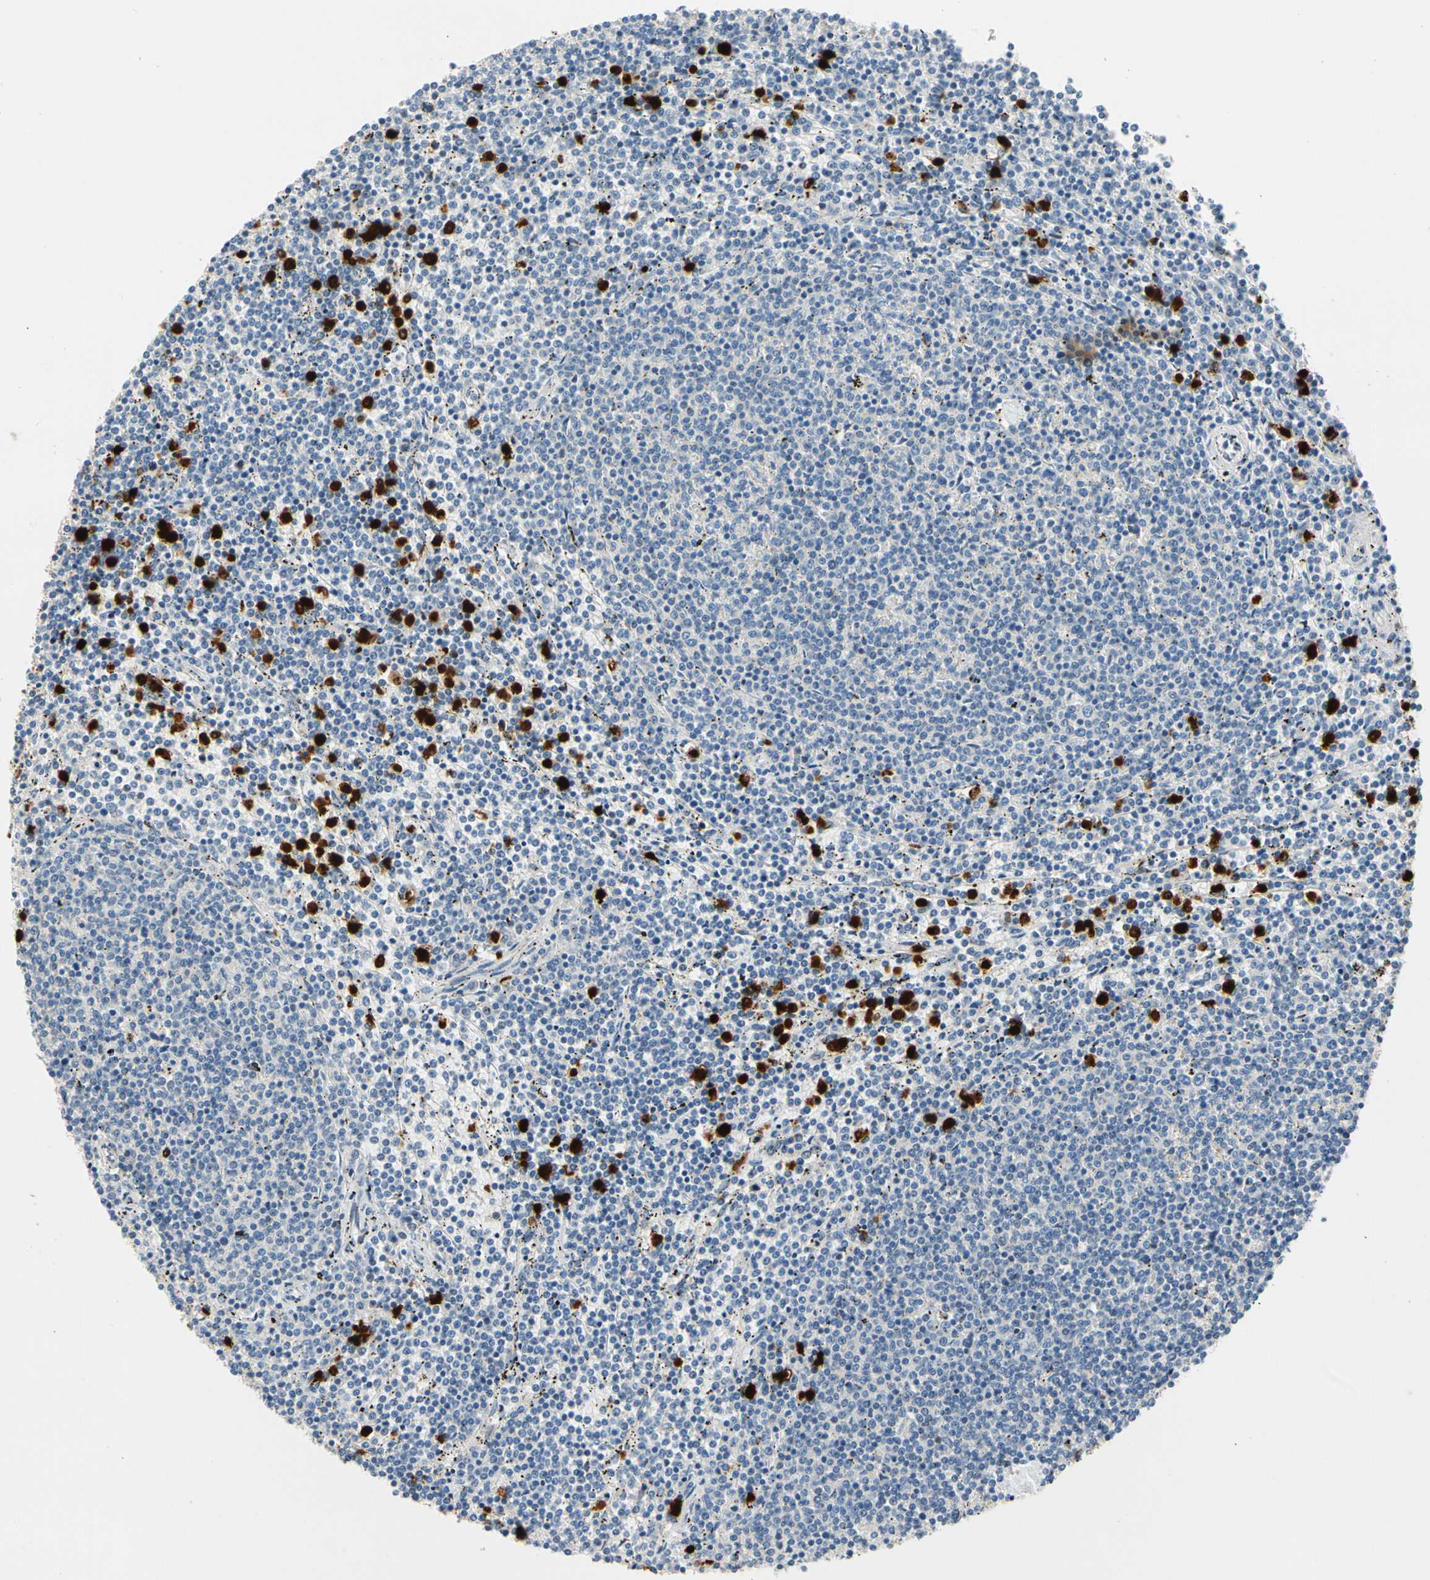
{"staining": {"intensity": "negative", "quantity": "none", "location": "none"}, "tissue": "lymphoma", "cell_type": "Tumor cells", "image_type": "cancer", "snomed": [{"axis": "morphology", "description": "Malignant lymphoma, non-Hodgkin's type, Low grade"}, {"axis": "topography", "description": "Spleen"}], "caption": "This is a image of IHC staining of malignant lymphoma, non-Hodgkin's type (low-grade), which shows no staining in tumor cells. (DAB immunohistochemistry, high magnification).", "gene": "TRAF5", "patient": {"sex": "female", "age": 50}}